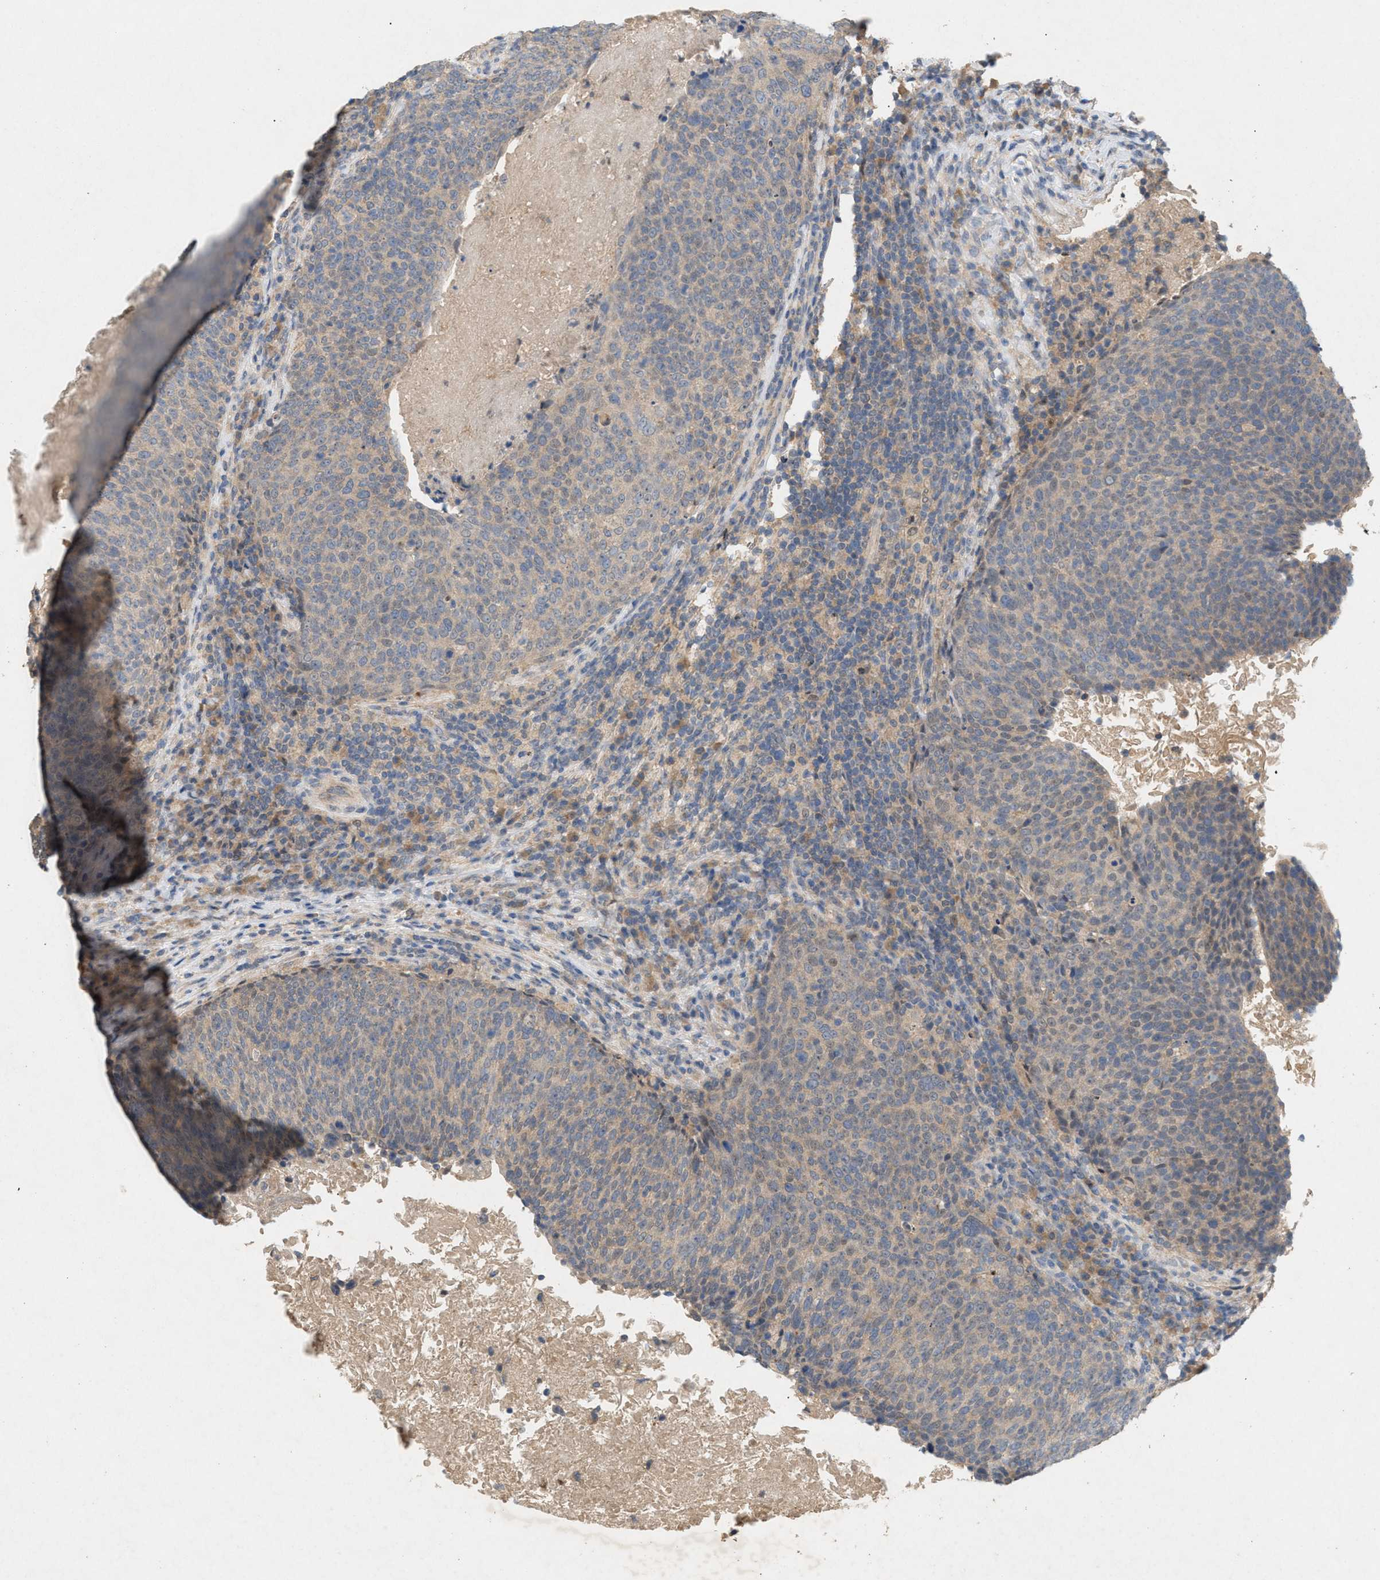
{"staining": {"intensity": "weak", "quantity": "<25%", "location": "cytoplasmic/membranous"}, "tissue": "head and neck cancer", "cell_type": "Tumor cells", "image_type": "cancer", "snomed": [{"axis": "morphology", "description": "Squamous cell carcinoma, NOS"}, {"axis": "morphology", "description": "Squamous cell carcinoma, metastatic, NOS"}, {"axis": "topography", "description": "Lymph node"}, {"axis": "topography", "description": "Head-Neck"}], "caption": "Tumor cells are negative for brown protein staining in head and neck squamous cell carcinoma.", "gene": "DCAF7", "patient": {"sex": "male", "age": 62}}